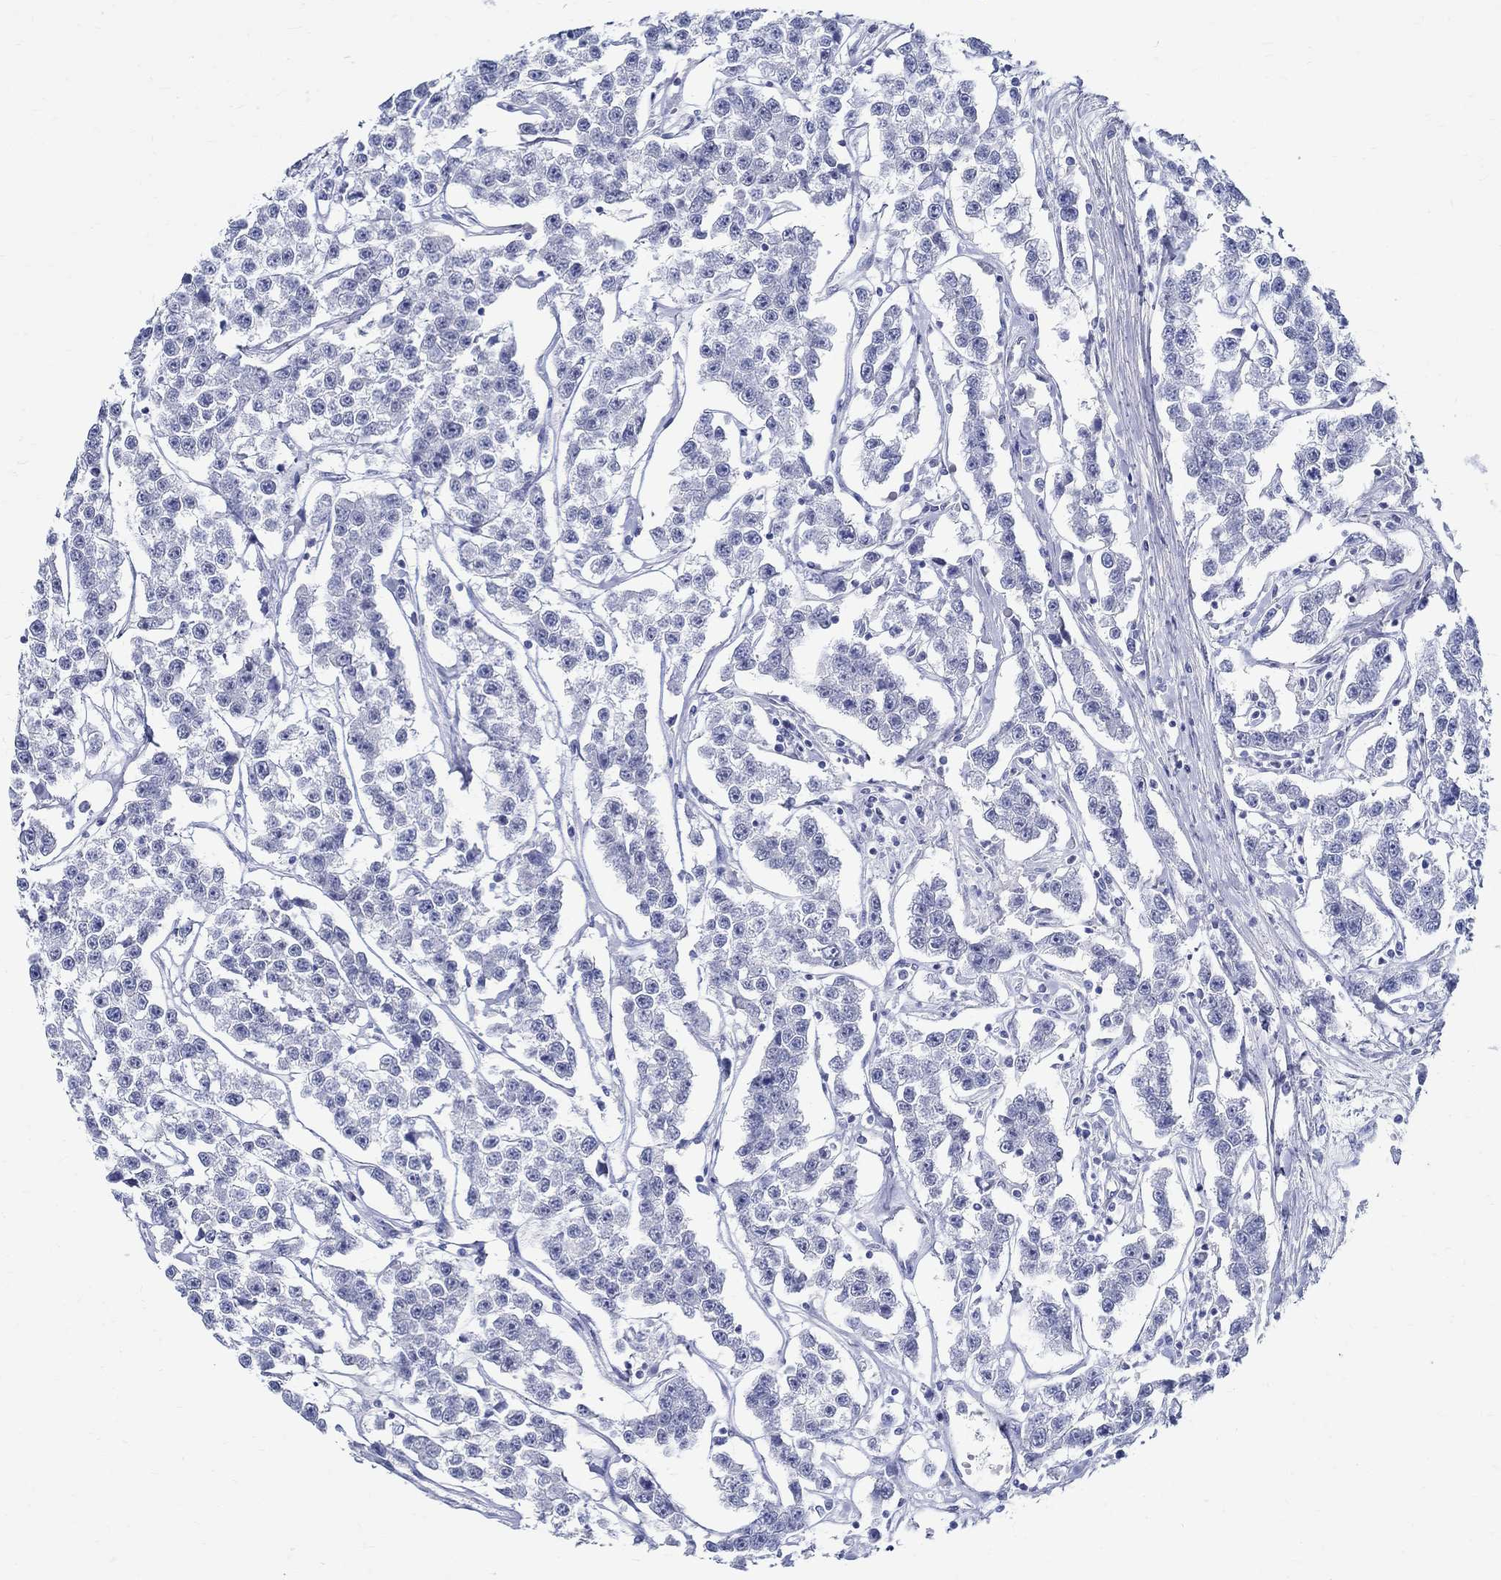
{"staining": {"intensity": "negative", "quantity": "none", "location": "none"}, "tissue": "testis cancer", "cell_type": "Tumor cells", "image_type": "cancer", "snomed": [{"axis": "morphology", "description": "Seminoma, NOS"}, {"axis": "topography", "description": "Testis"}], "caption": "Human testis seminoma stained for a protein using immunohistochemistry (IHC) reveals no positivity in tumor cells.", "gene": "TSPAN16", "patient": {"sex": "male", "age": 59}}